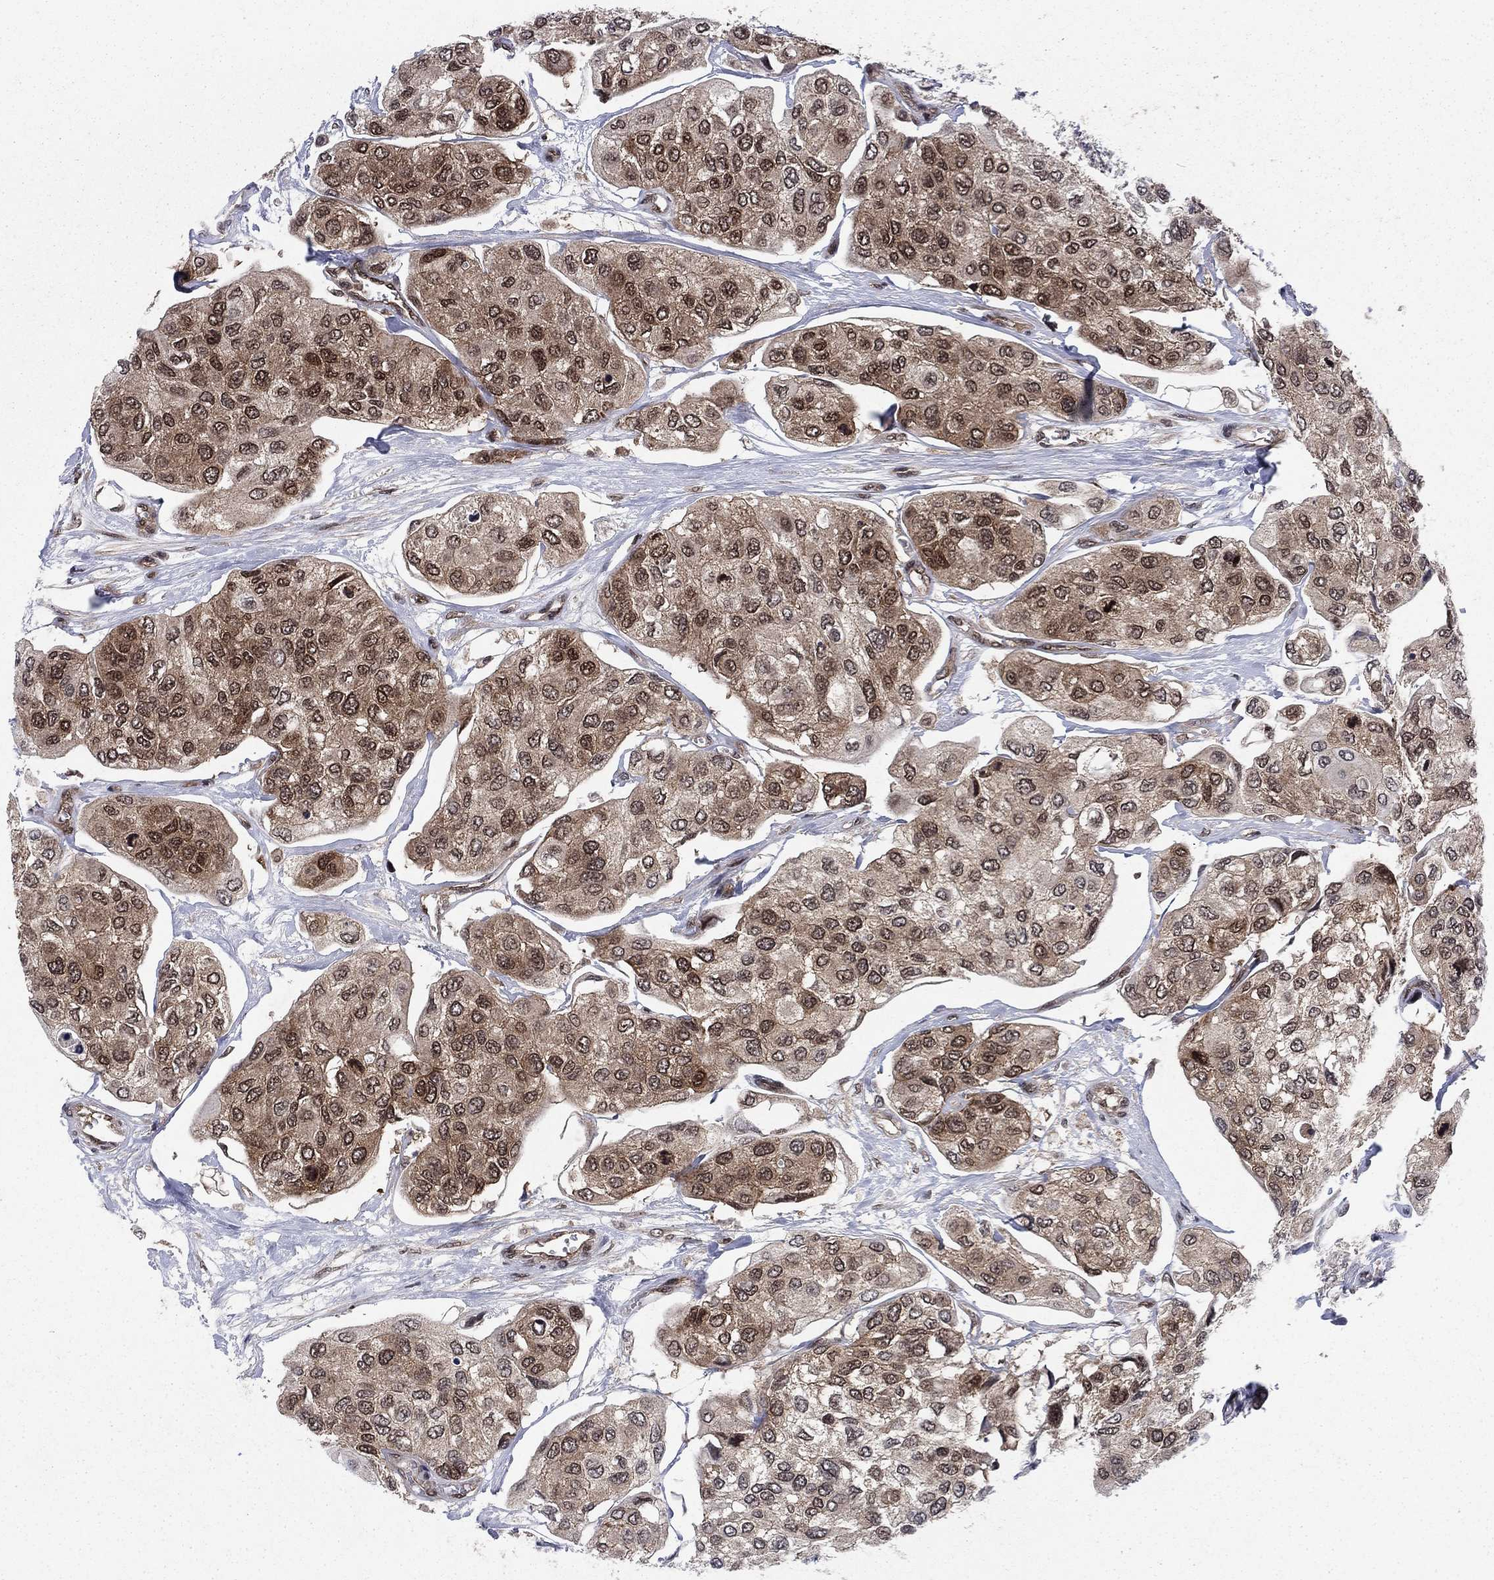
{"staining": {"intensity": "moderate", "quantity": "25%-75%", "location": "cytoplasmic/membranous,nuclear"}, "tissue": "urothelial cancer", "cell_type": "Tumor cells", "image_type": "cancer", "snomed": [{"axis": "morphology", "description": "Urothelial carcinoma, High grade"}, {"axis": "topography", "description": "Urinary bladder"}], "caption": "A medium amount of moderate cytoplasmic/membranous and nuclear staining is present in about 25%-75% of tumor cells in urothelial carcinoma (high-grade) tissue. (IHC, brightfield microscopy, high magnification).", "gene": "DNAJA1", "patient": {"sex": "male", "age": 77}}